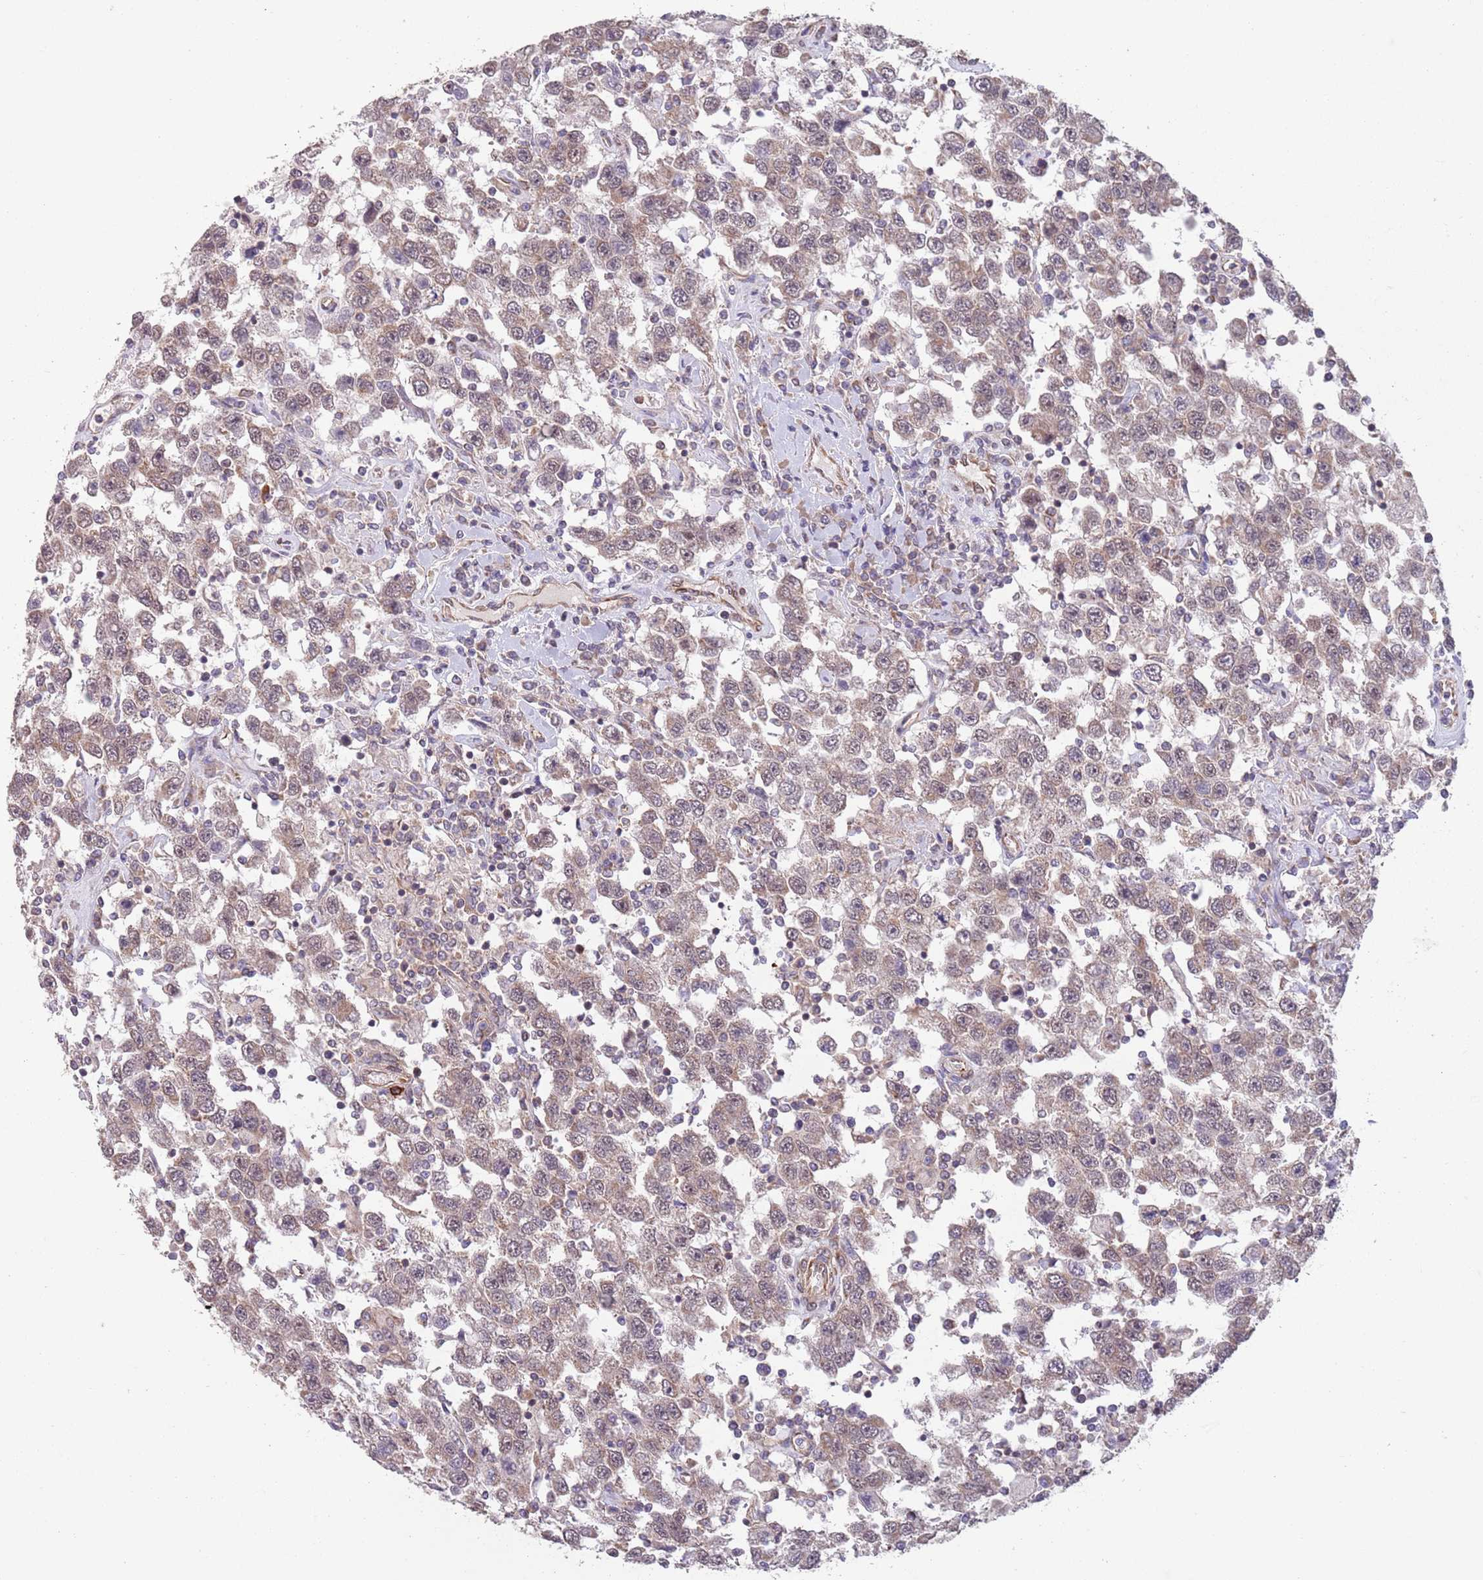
{"staining": {"intensity": "weak", "quantity": "25%-75%", "location": "nuclear"}, "tissue": "testis cancer", "cell_type": "Tumor cells", "image_type": "cancer", "snomed": [{"axis": "morphology", "description": "Seminoma, NOS"}, {"axis": "topography", "description": "Testis"}], "caption": "A brown stain highlights weak nuclear positivity of a protein in testis cancer (seminoma) tumor cells.", "gene": "CHD9", "patient": {"sex": "male", "age": 41}}